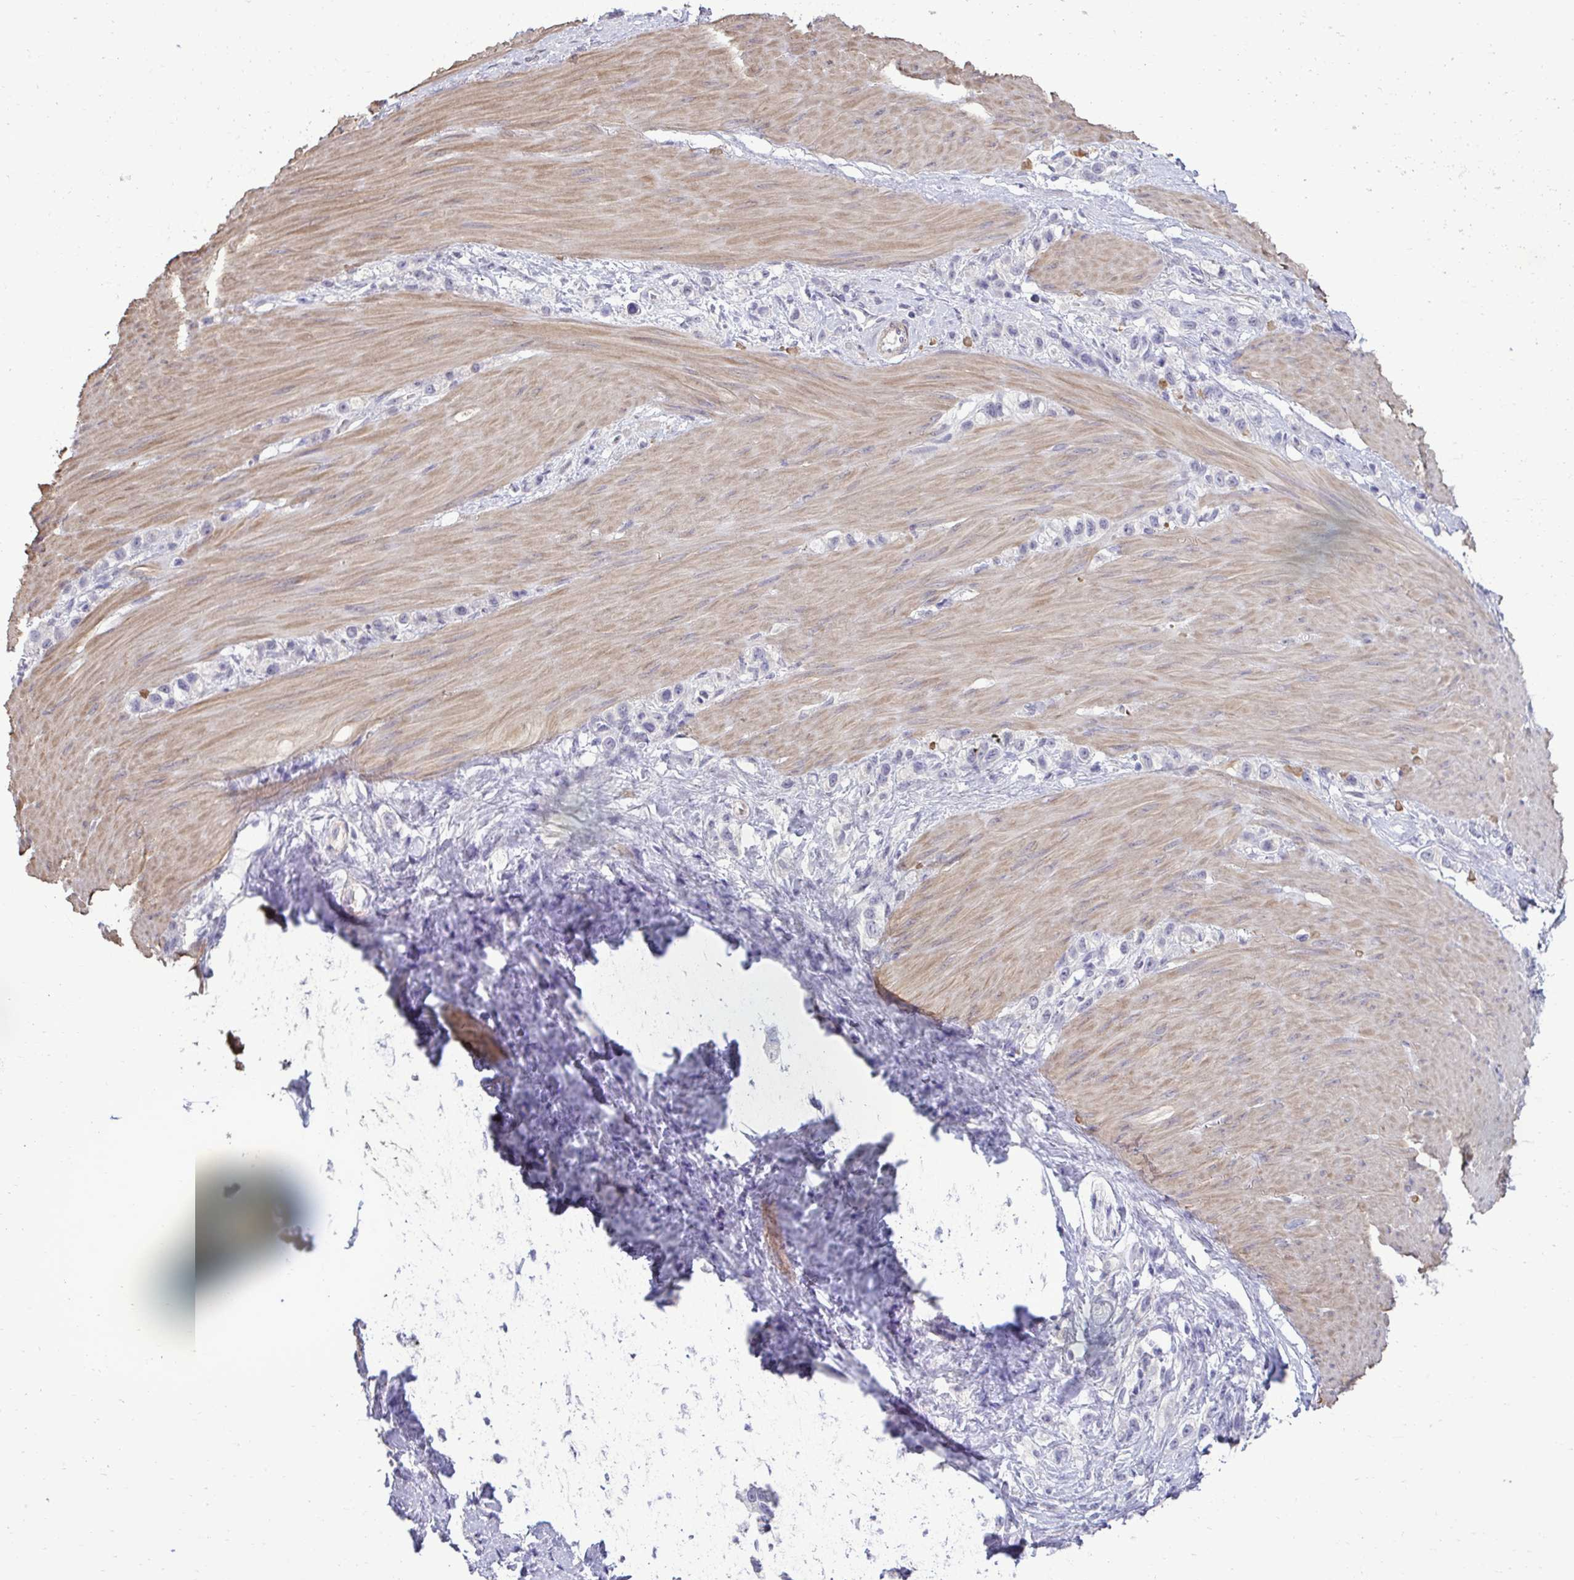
{"staining": {"intensity": "negative", "quantity": "none", "location": "none"}, "tissue": "stomach cancer", "cell_type": "Tumor cells", "image_type": "cancer", "snomed": [{"axis": "morphology", "description": "Adenocarcinoma, NOS"}, {"axis": "topography", "description": "Stomach"}], "caption": "This photomicrograph is of stomach cancer (adenocarcinoma) stained with immunohistochemistry to label a protein in brown with the nuclei are counter-stained blue. There is no staining in tumor cells.", "gene": "SLC30A3", "patient": {"sex": "female", "age": 65}}